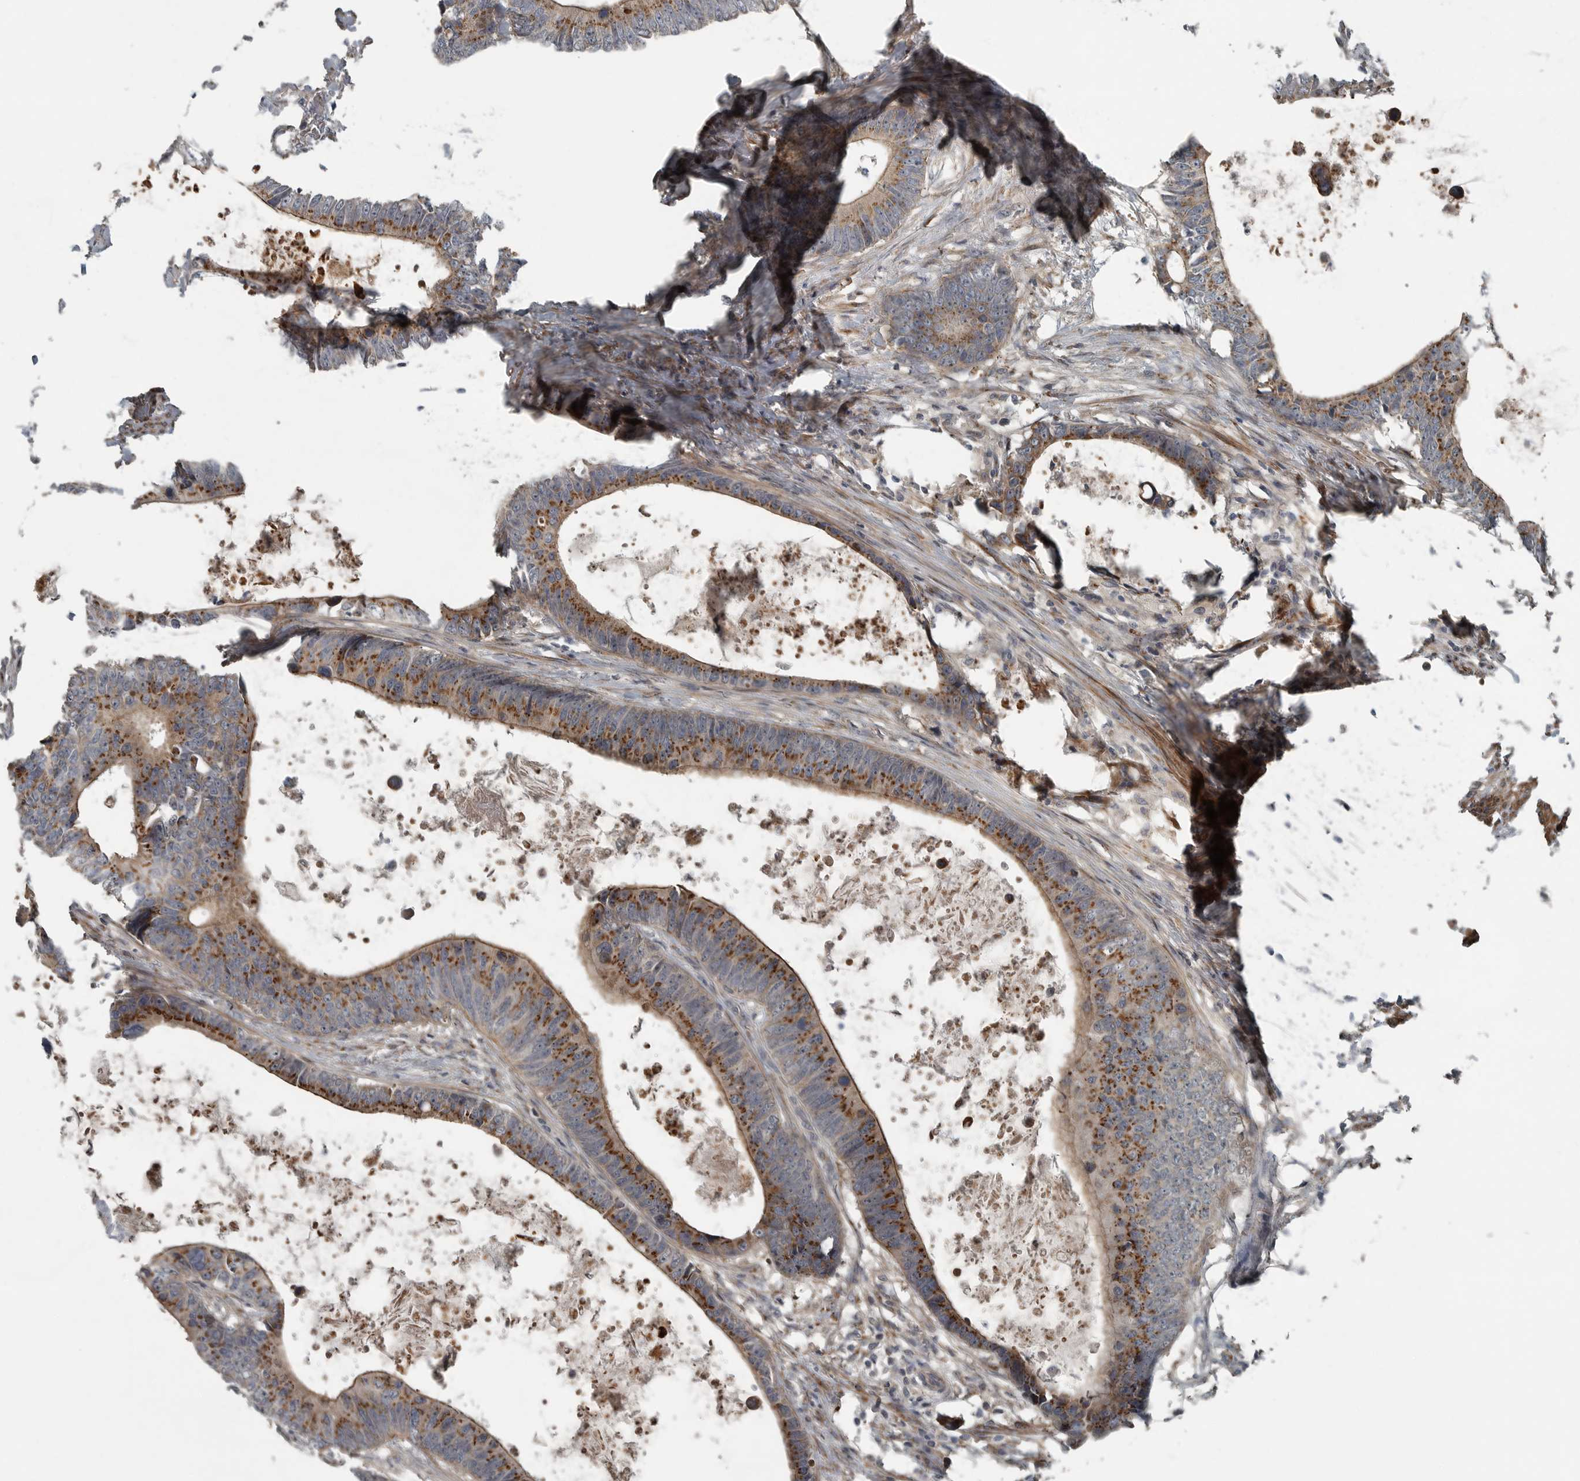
{"staining": {"intensity": "moderate", "quantity": ">75%", "location": "cytoplasmic/membranous"}, "tissue": "colorectal cancer", "cell_type": "Tumor cells", "image_type": "cancer", "snomed": [{"axis": "morphology", "description": "Adenocarcinoma, NOS"}, {"axis": "topography", "description": "Colon"}], "caption": "Colorectal cancer (adenocarcinoma) tissue exhibits moderate cytoplasmic/membranous staining in approximately >75% of tumor cells Nuclei are stained in blue.", "gene": "ZNF345", "patient": {"sex": "male", "age": 56}}